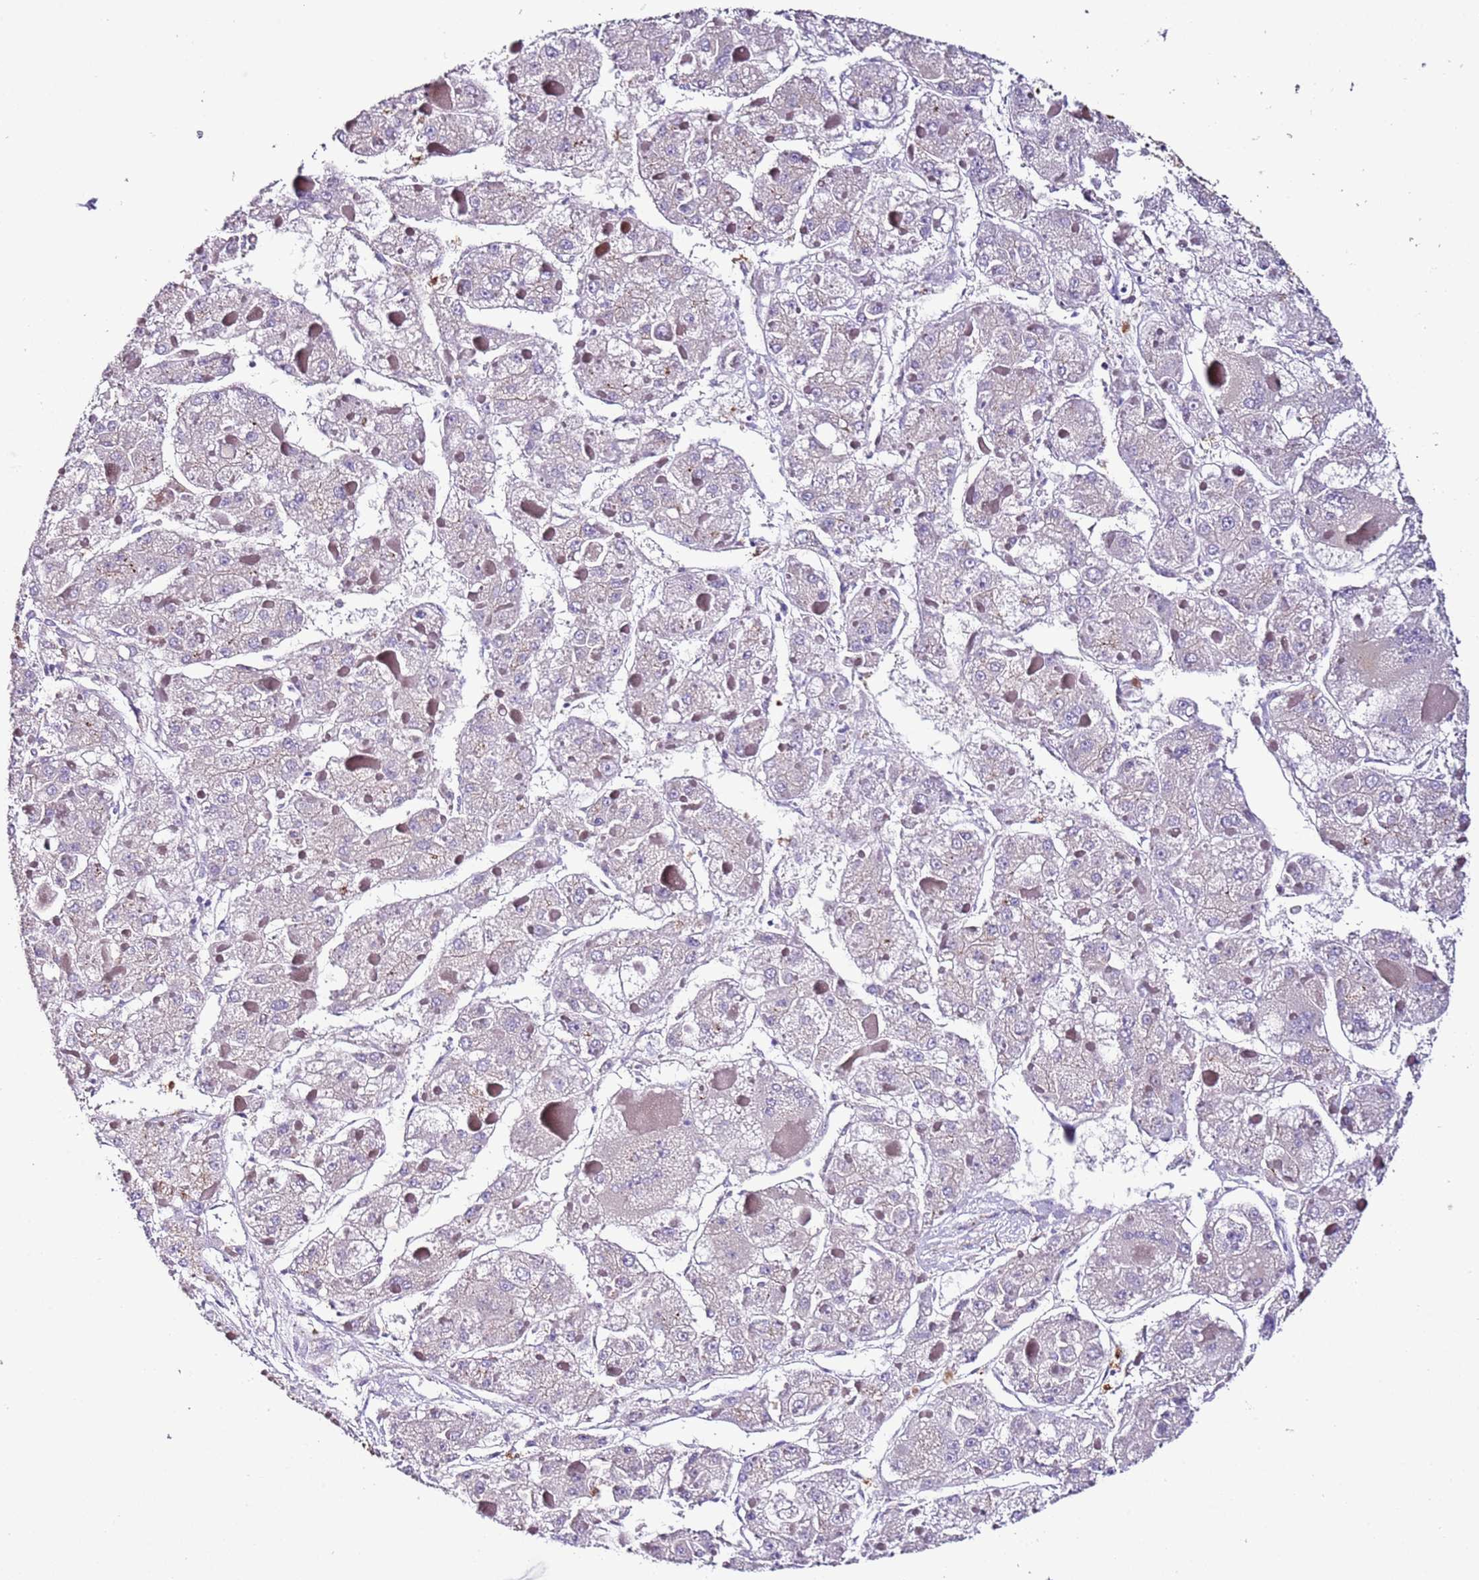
{"staining": {"intensity": "negative", "quantity": "none", "location": "none"}, "tissue": "liver cancer", "cell_type": "Tumor cells", "image_type": "cancer", "snomed": [{"axis": "morphology", "description": "Carcinoma, Hepatocellular, NOS"}, {"axis": "topography", "description": "Liver"}], "caption": "This is an immunohistochemistry photomicrograph of human hepatocellular carcinoma (liver). There is no staining in tumor cells.", "gene": "FAM174C", "patient": {"sex": "female", "age": 73}}